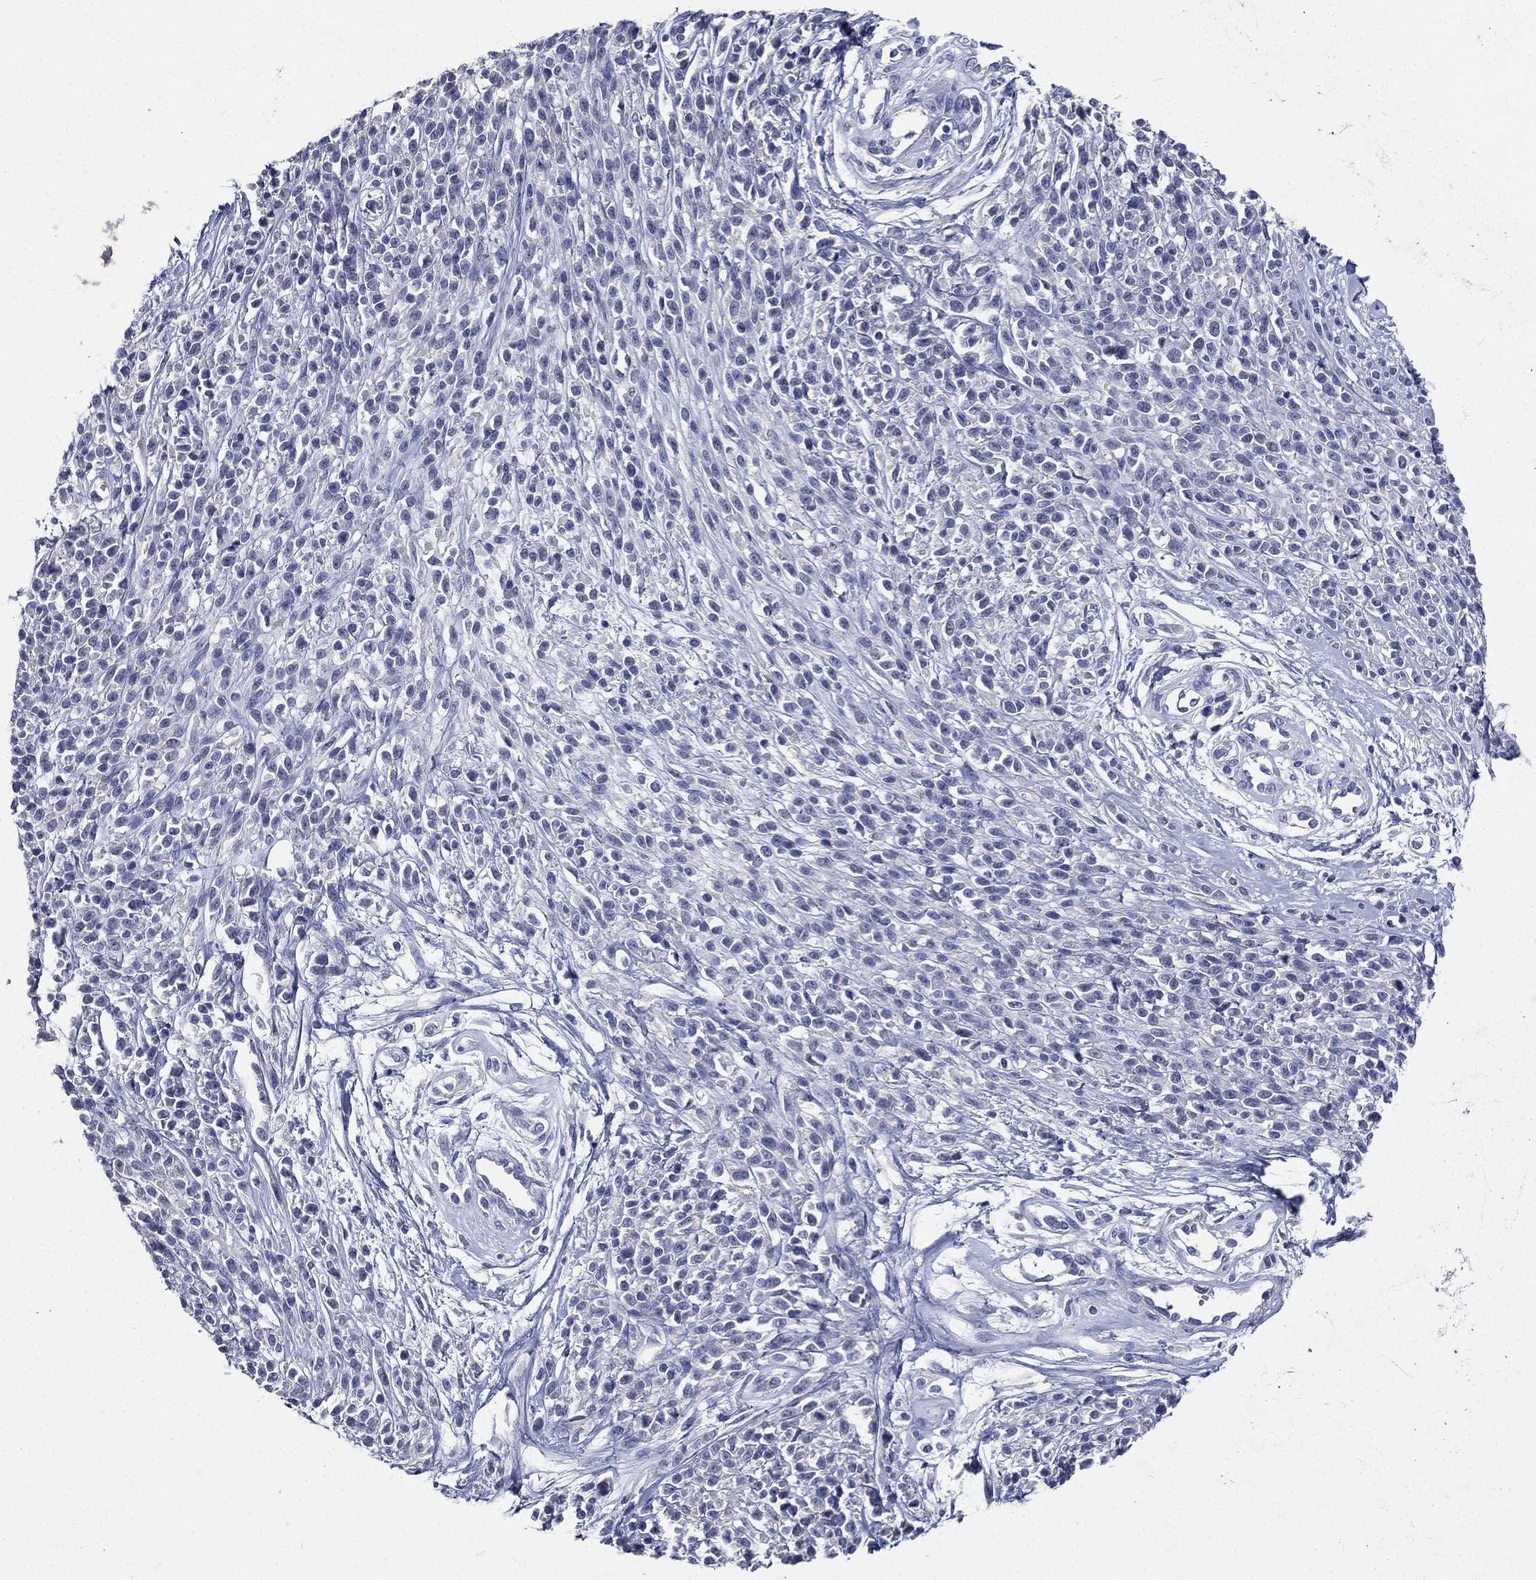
{"staining": {"intensity": "negative", "quantity": "none", "location": "none"}, "tissue": "melanoma", "cell_type": "Tumor cells", "image_type": "cancer", "snomed": [{"axis": "morphology", "description": "Malignant melanoma, NOS"}, {"axis": "topography", "description": "Skin"}, {"axis": "topography", "description": "Skin of trunk"}], "caption": "A high-resolution histopathology image shows immunohistochemistry (IHC) staining of melanoma, which demonstrates no significant positivity in tumor cells.", "gene": "TGM1", "patient": {"sex": "male", "age": 74}}